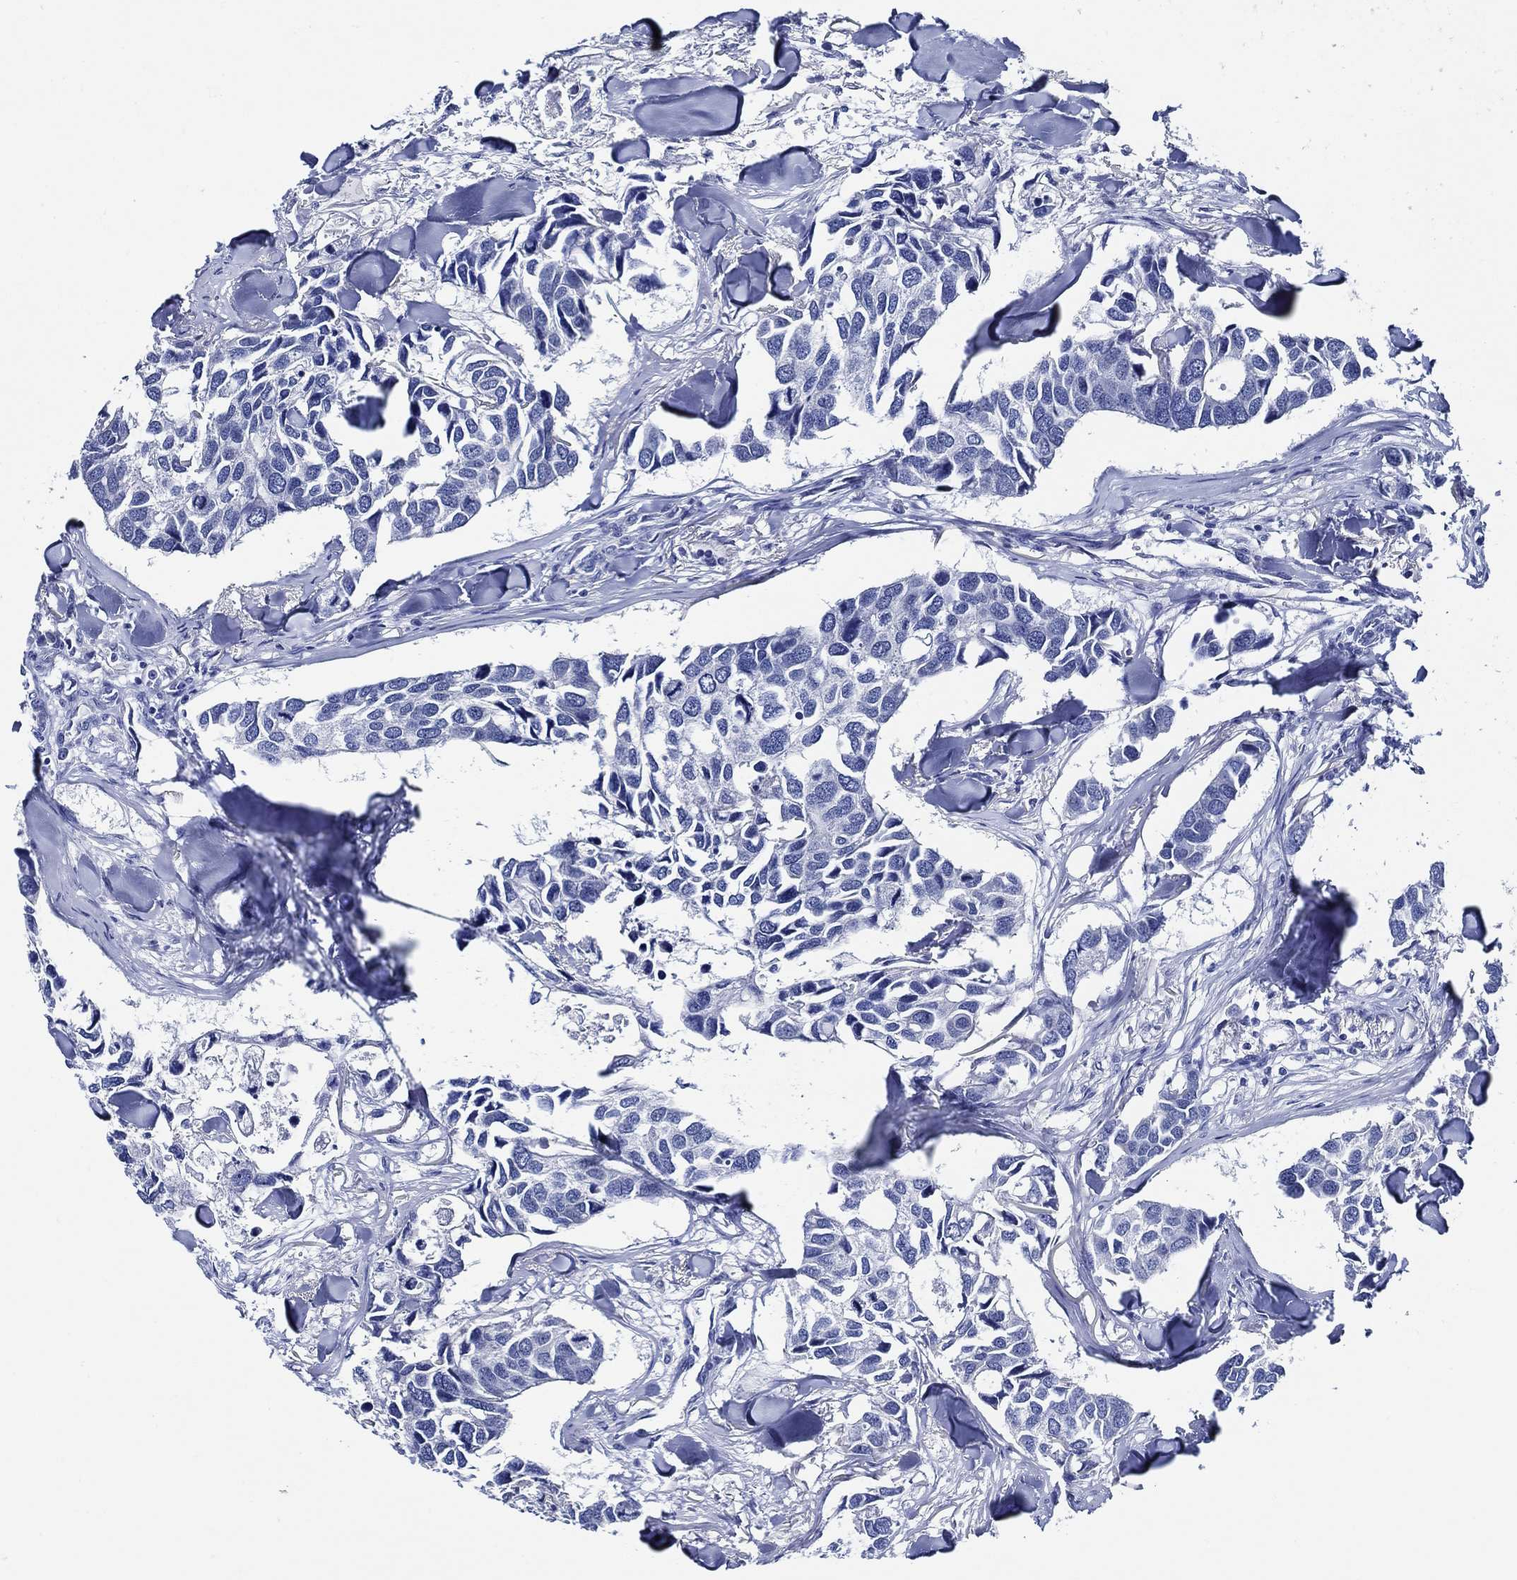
{"staining": {"intensity": "negative", "quantity": "none", "location": "none"}, "tissue": "breast cancer", "cell_type": "Tumor cells", "image_type": "cancer", "snomed": [{"axis": "morphology", "description": "Duct carcinoma"}, {"axis": "topography", "description": "Breast"}], "caption": "Tumor cells are negative for protein expression in human breast cancer.", "gene": "WDR62", "patient": {"sex": "female", "age": 83}}